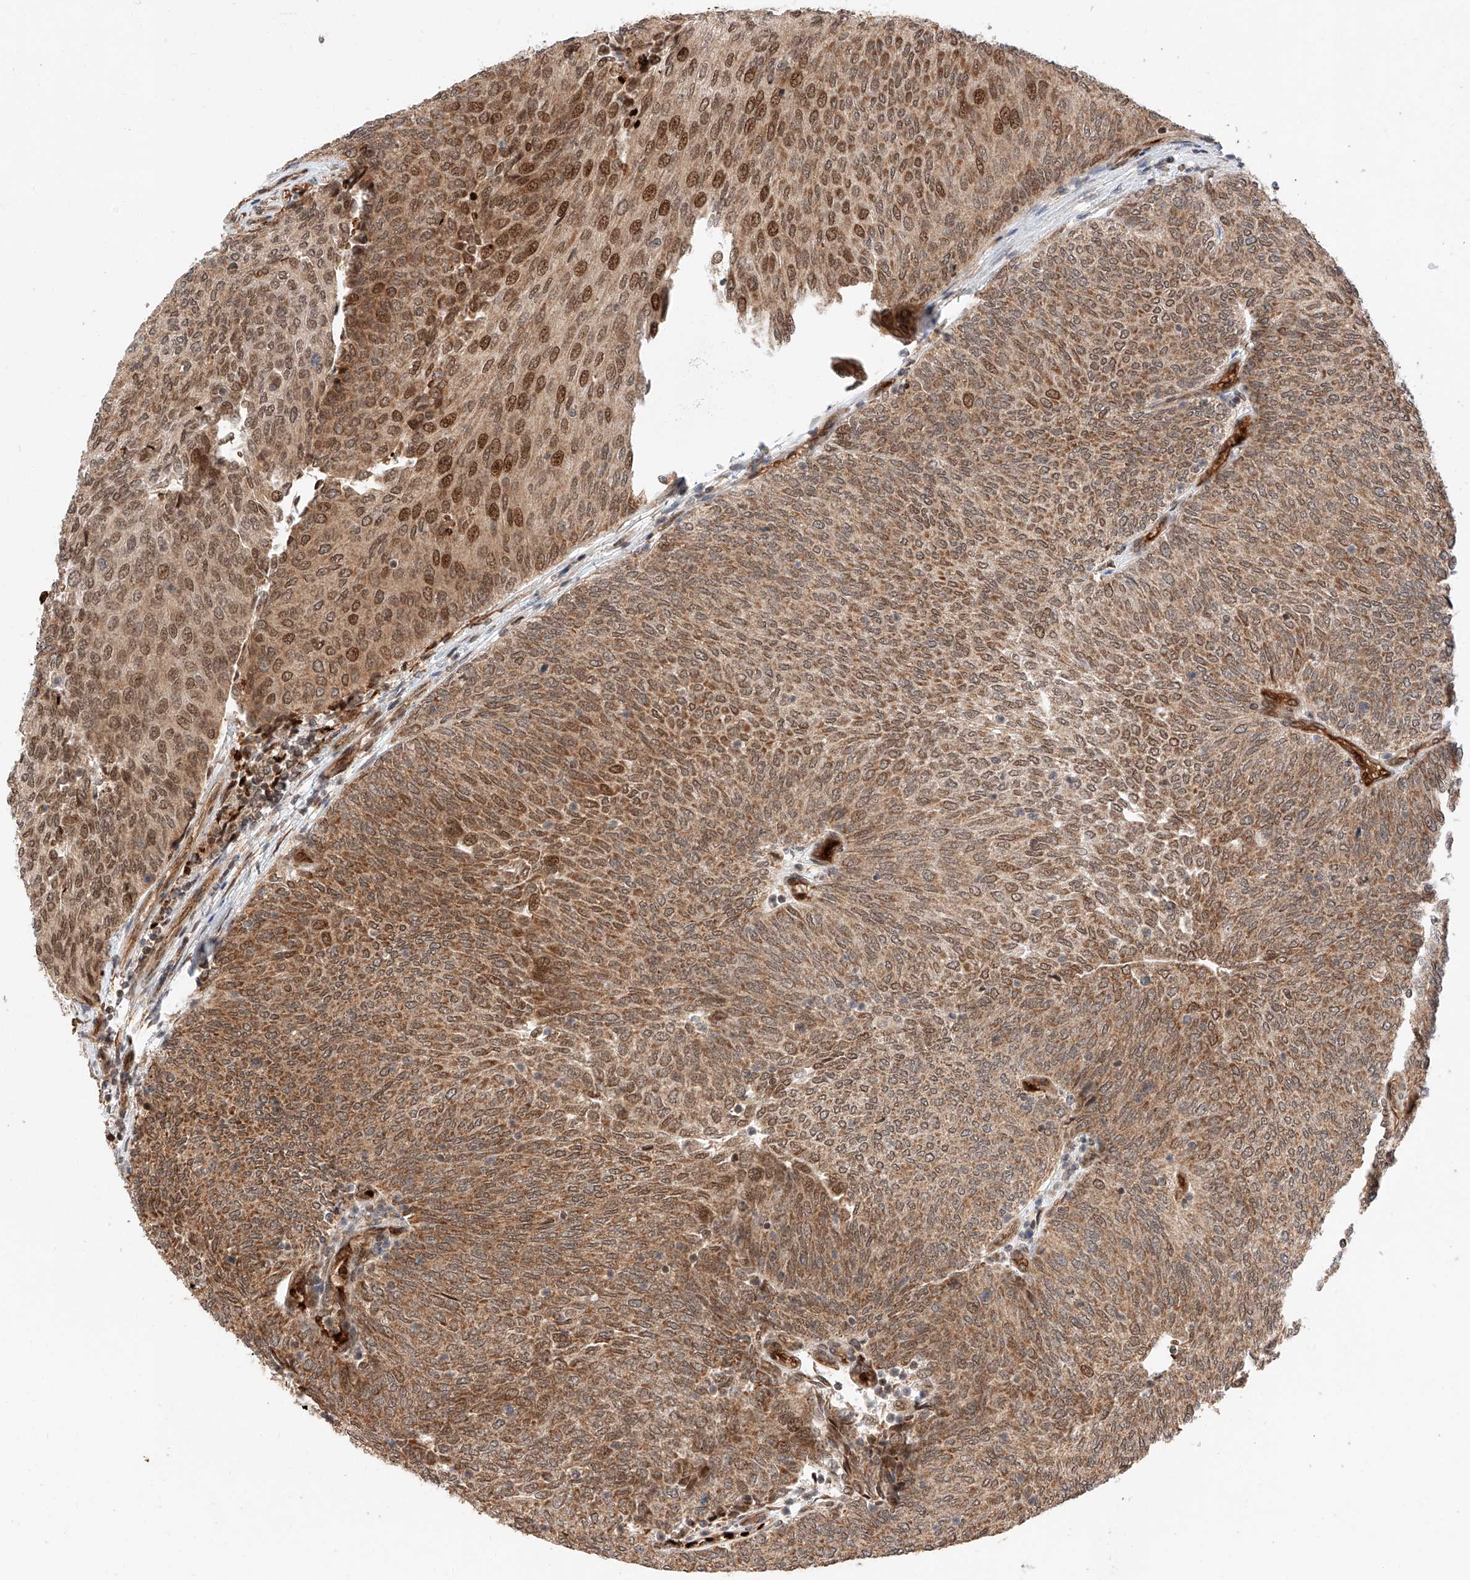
{"staining": {"intensity": "moderate", "quantity": ">75%", "location": "cytoplasmic/membranous,nuclear"}, "tissue": "urothelial cancer", "cell_type": "Tumor cells", "image_type": "cancer", "snomed": [{"axis": "morphology", "description": "Urothelial carcinoma, Low grade"}, {"axis": "topography", "description": "Urinary bladder"}], "caption": "Immunohistochemistry staining of urothelial cancer, which exhibits medium levels of moderate cytoplasmic/membranous and nuclear expression in about >75% of tumor cells indicating moderate cytoplasmic/membranous and nuclear protein positivity. The staining was performed using DAB (brown) for protein detection and nuclei were counterstained in hematoxylin (blue).", "gene": "THTPA", "patient": {"sex": "female", "age": 79}}